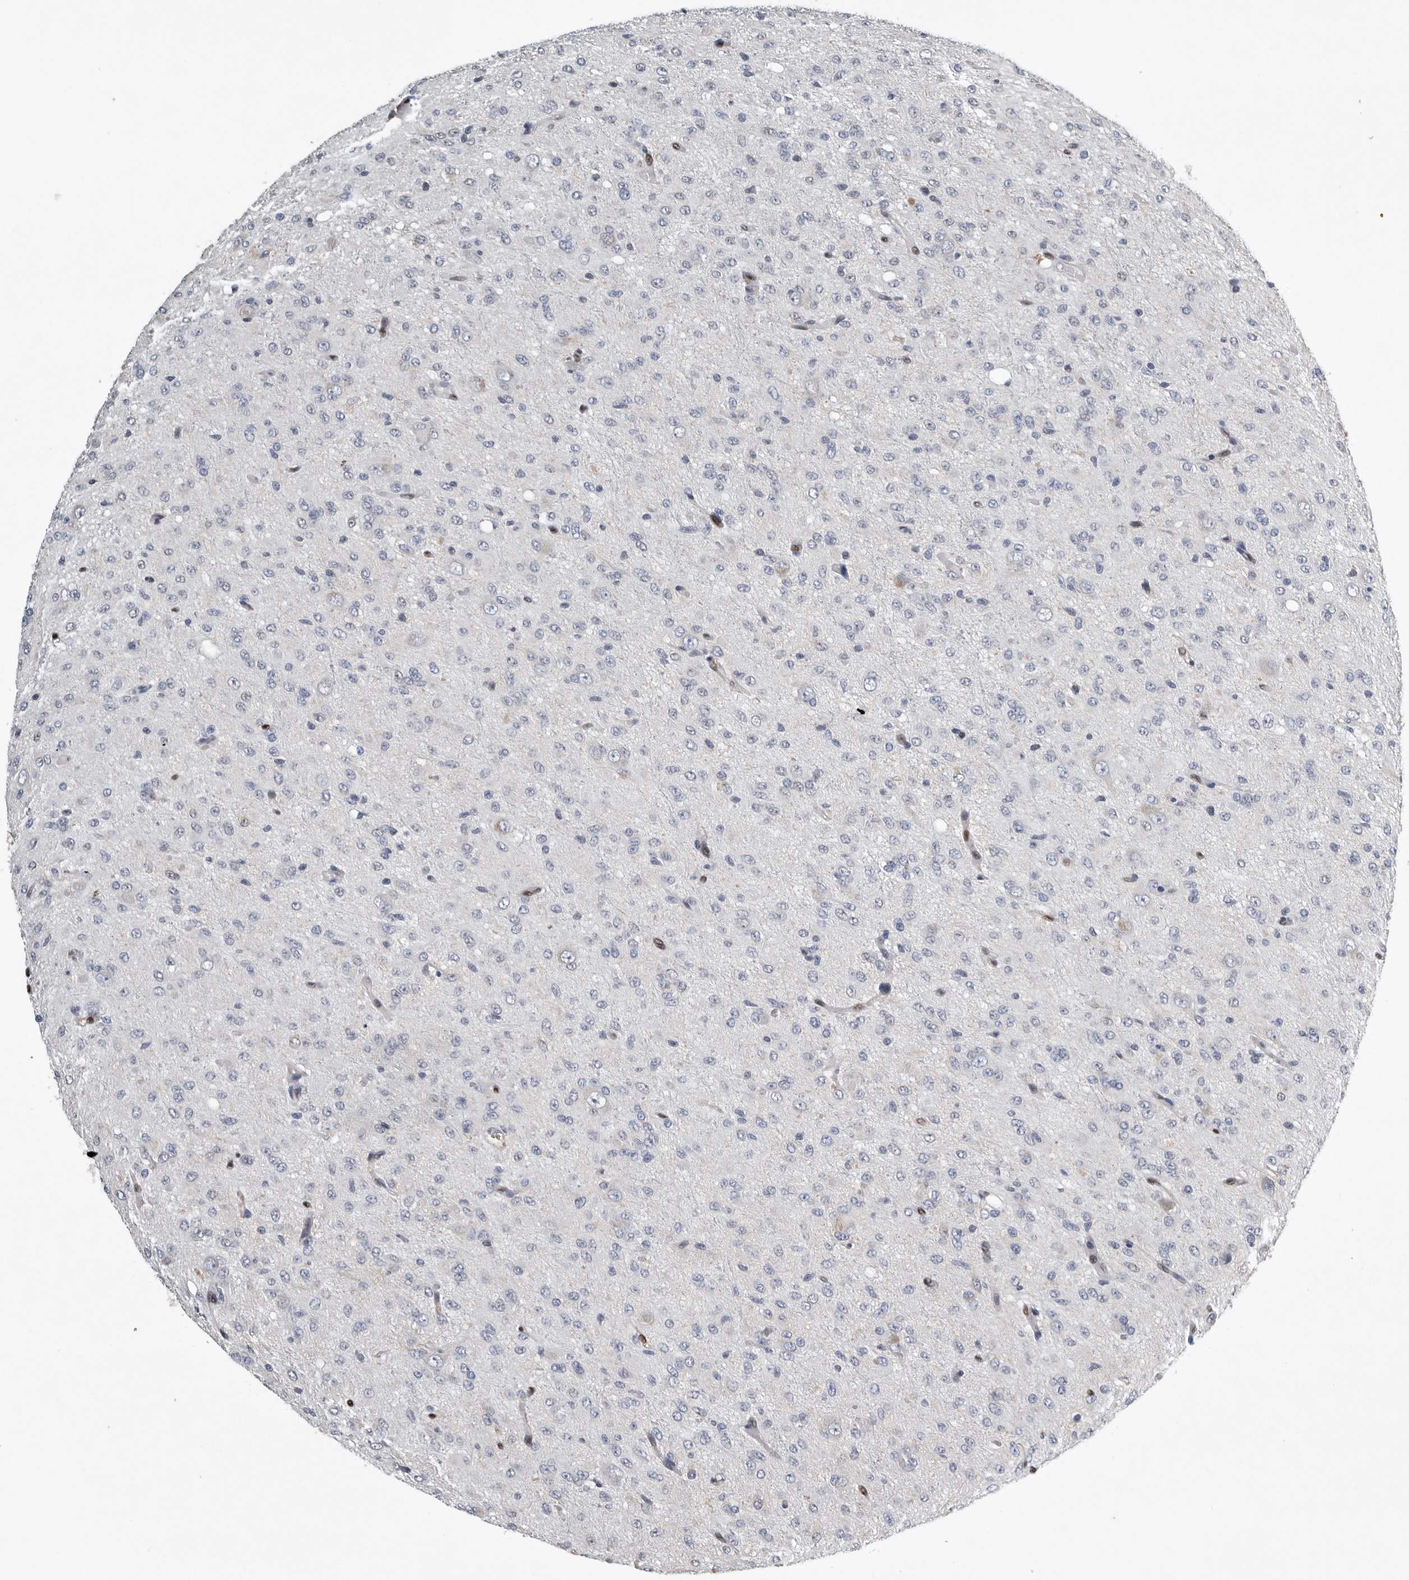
{"staining": {"intensity": "negative", "quantity": "none", "location": "none"}, "tissue": "glioma", "cell_type": "Tumor cells", "image_type": "cancer", "snomed": [{"axis": "morphology", "description": "Glioma, malignant, High grade"}, {"axis": "topography", "description": "Brain"}], "caption": "Glioma was stained to show a protein in brown. There is no significant expression in tumor cells. (DAB (3,3'-diaminobenzidine) immunohistochemistry with hematoxylin counter stain).", "gene": "PDCD4", "patient": {"sex": "female", "age": 59}}